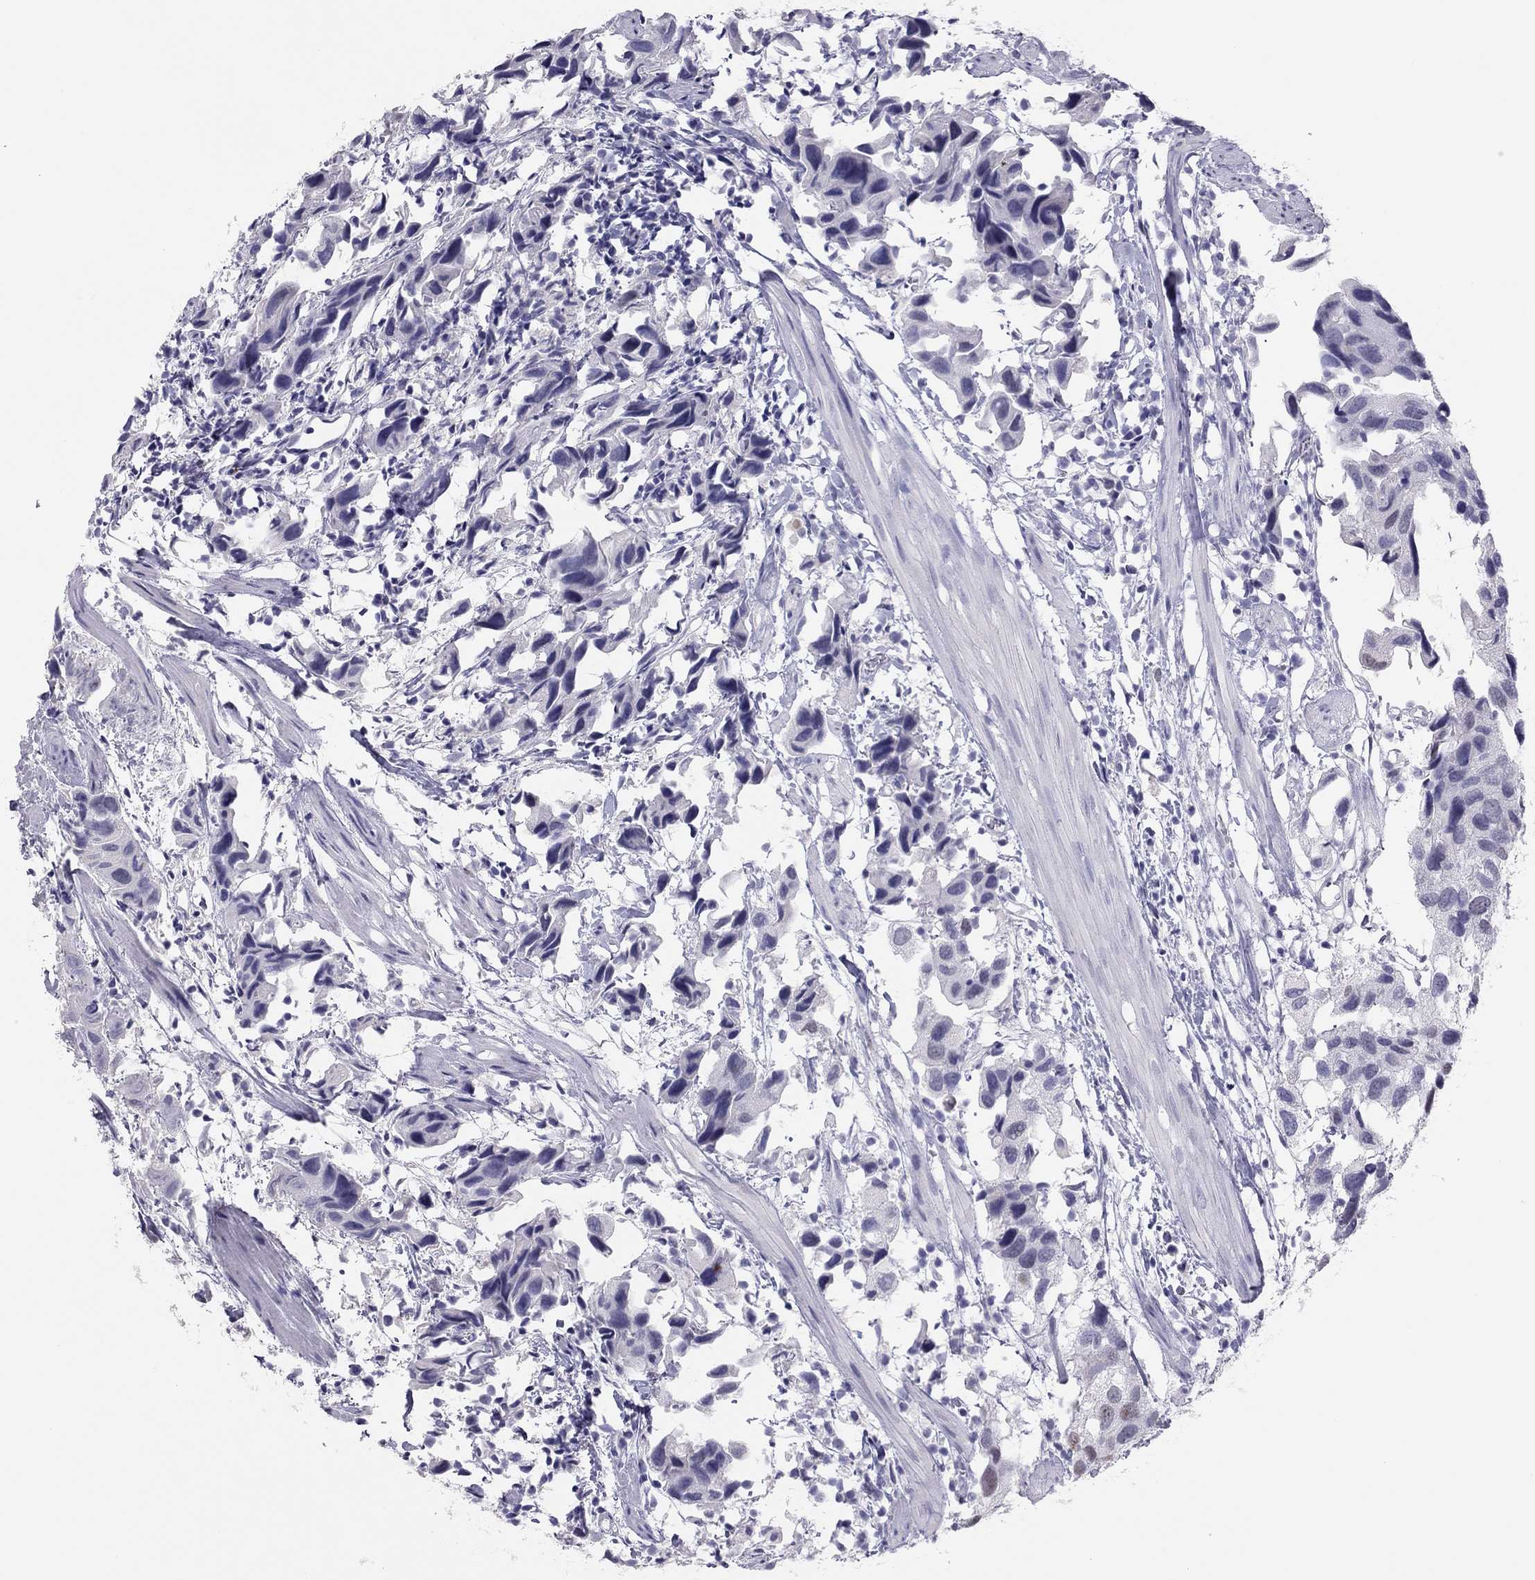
{"staining": {"intensity": "negative", "quantity": "none", "location": "none"}, "tissue": "urothelial cancer", "cell_type": "Tumor cells", "image_type": "cancer", "snomed": [{"axis": "morphology", "description": "Urothelial carcinoma, High grade"}, {"axis": "topography", "description": "Urinary bladder"}], "caption": "High-grade urothelial carcinoma was stained to show a protein in brown. There is no significant staining in tumor cells.", "gene": "PHOX2A", "patient": {"sex": "male", "age": 79}}